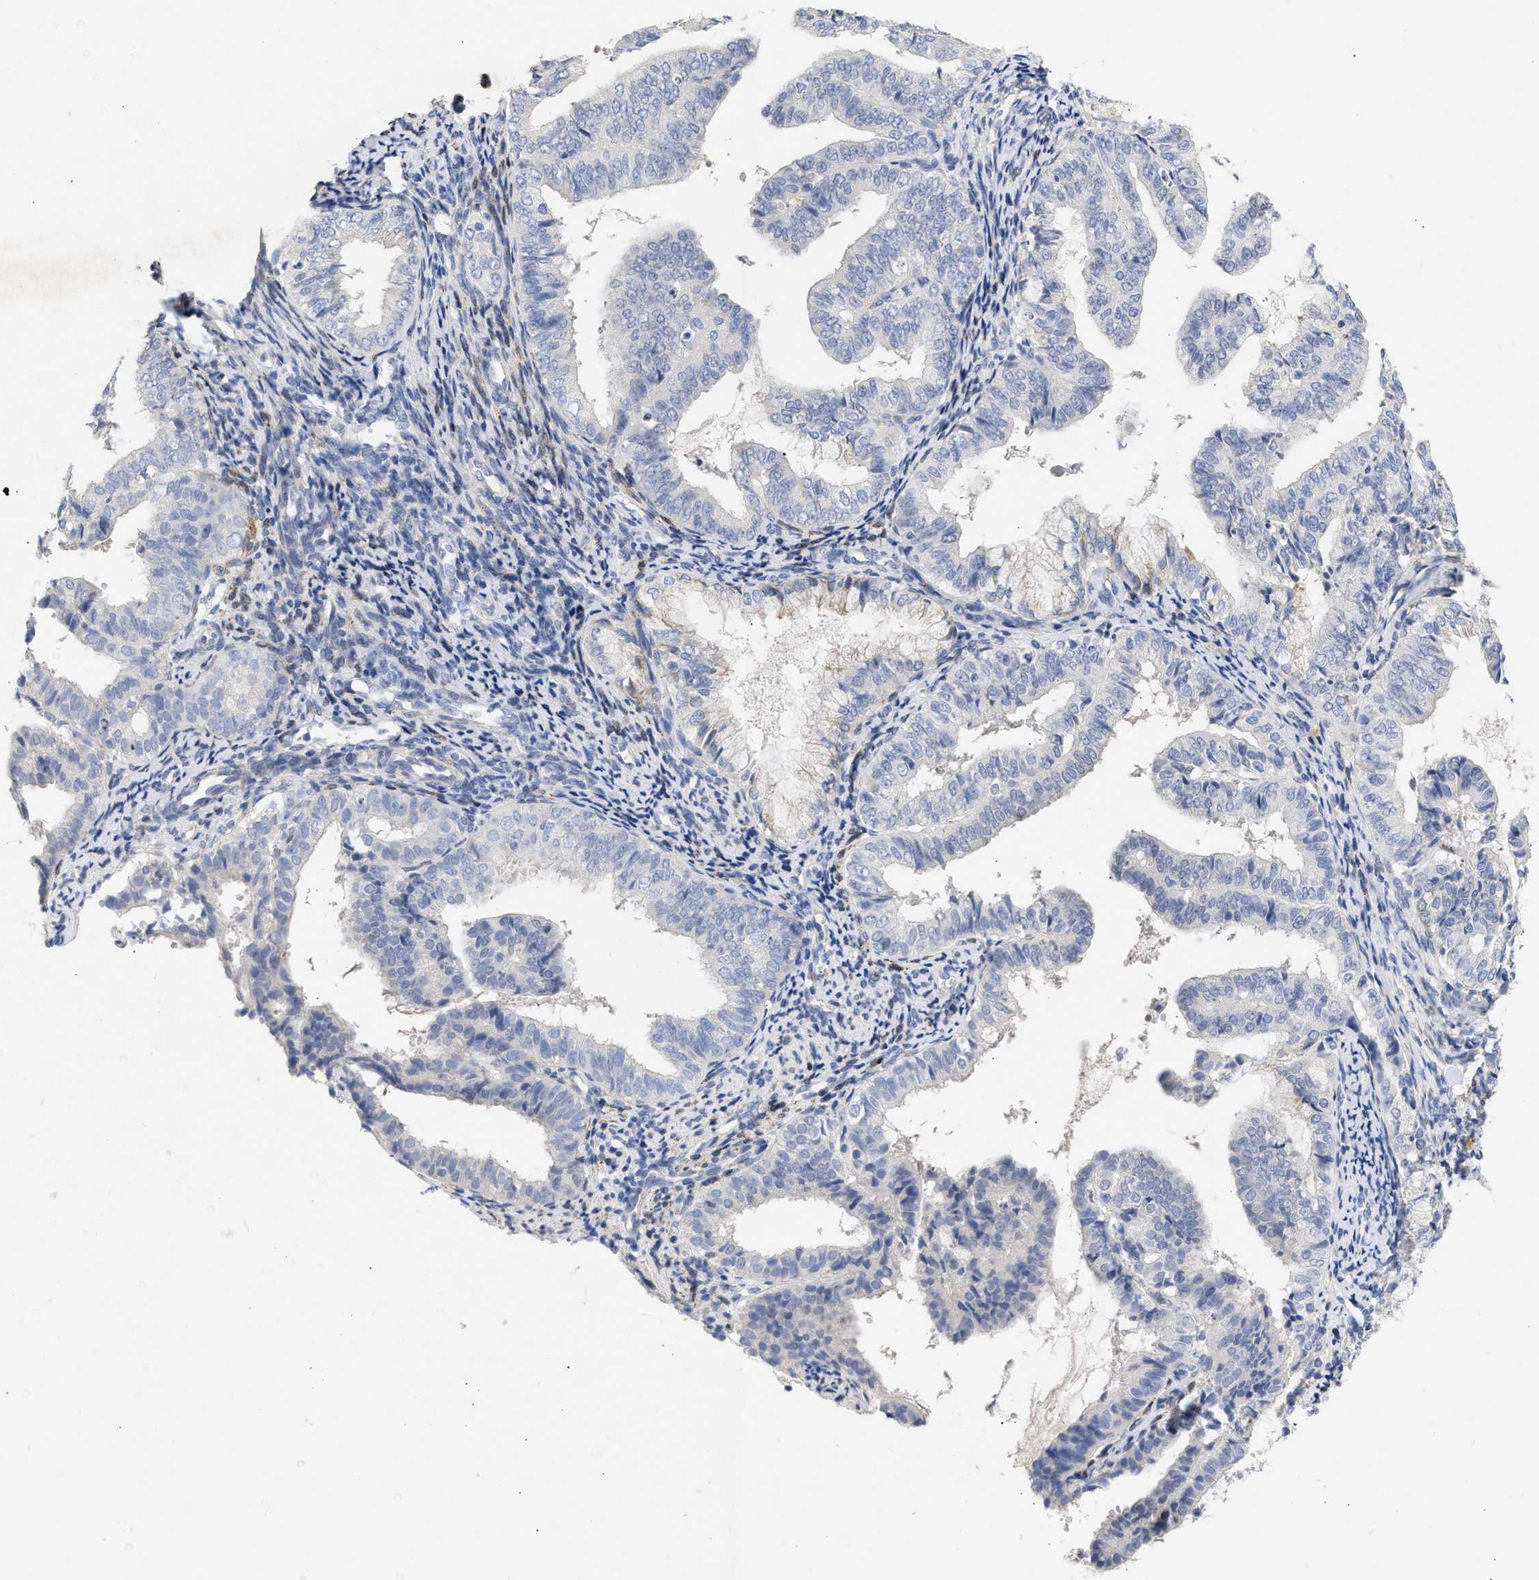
{"staining": {"intensity": "negative", "quantity": "none", "location": "none"}, "tissue": "endometrial cancer", "cell_type": "Tumor cells", "image_type": "cancer", "snomed": [{"axis": "morphology", "description": "Adenocarcinoma, NOS"}, {"axis": "topography", "description": "Endometrium"}], "caption": "A micrograph of endometrial adenocarcinoma stained for a protein displays no brown staining in tumor cells. Nuclei are stained in blue.", "gene": "SELENOM", "patient": {"sex": "female", "age": 63}}